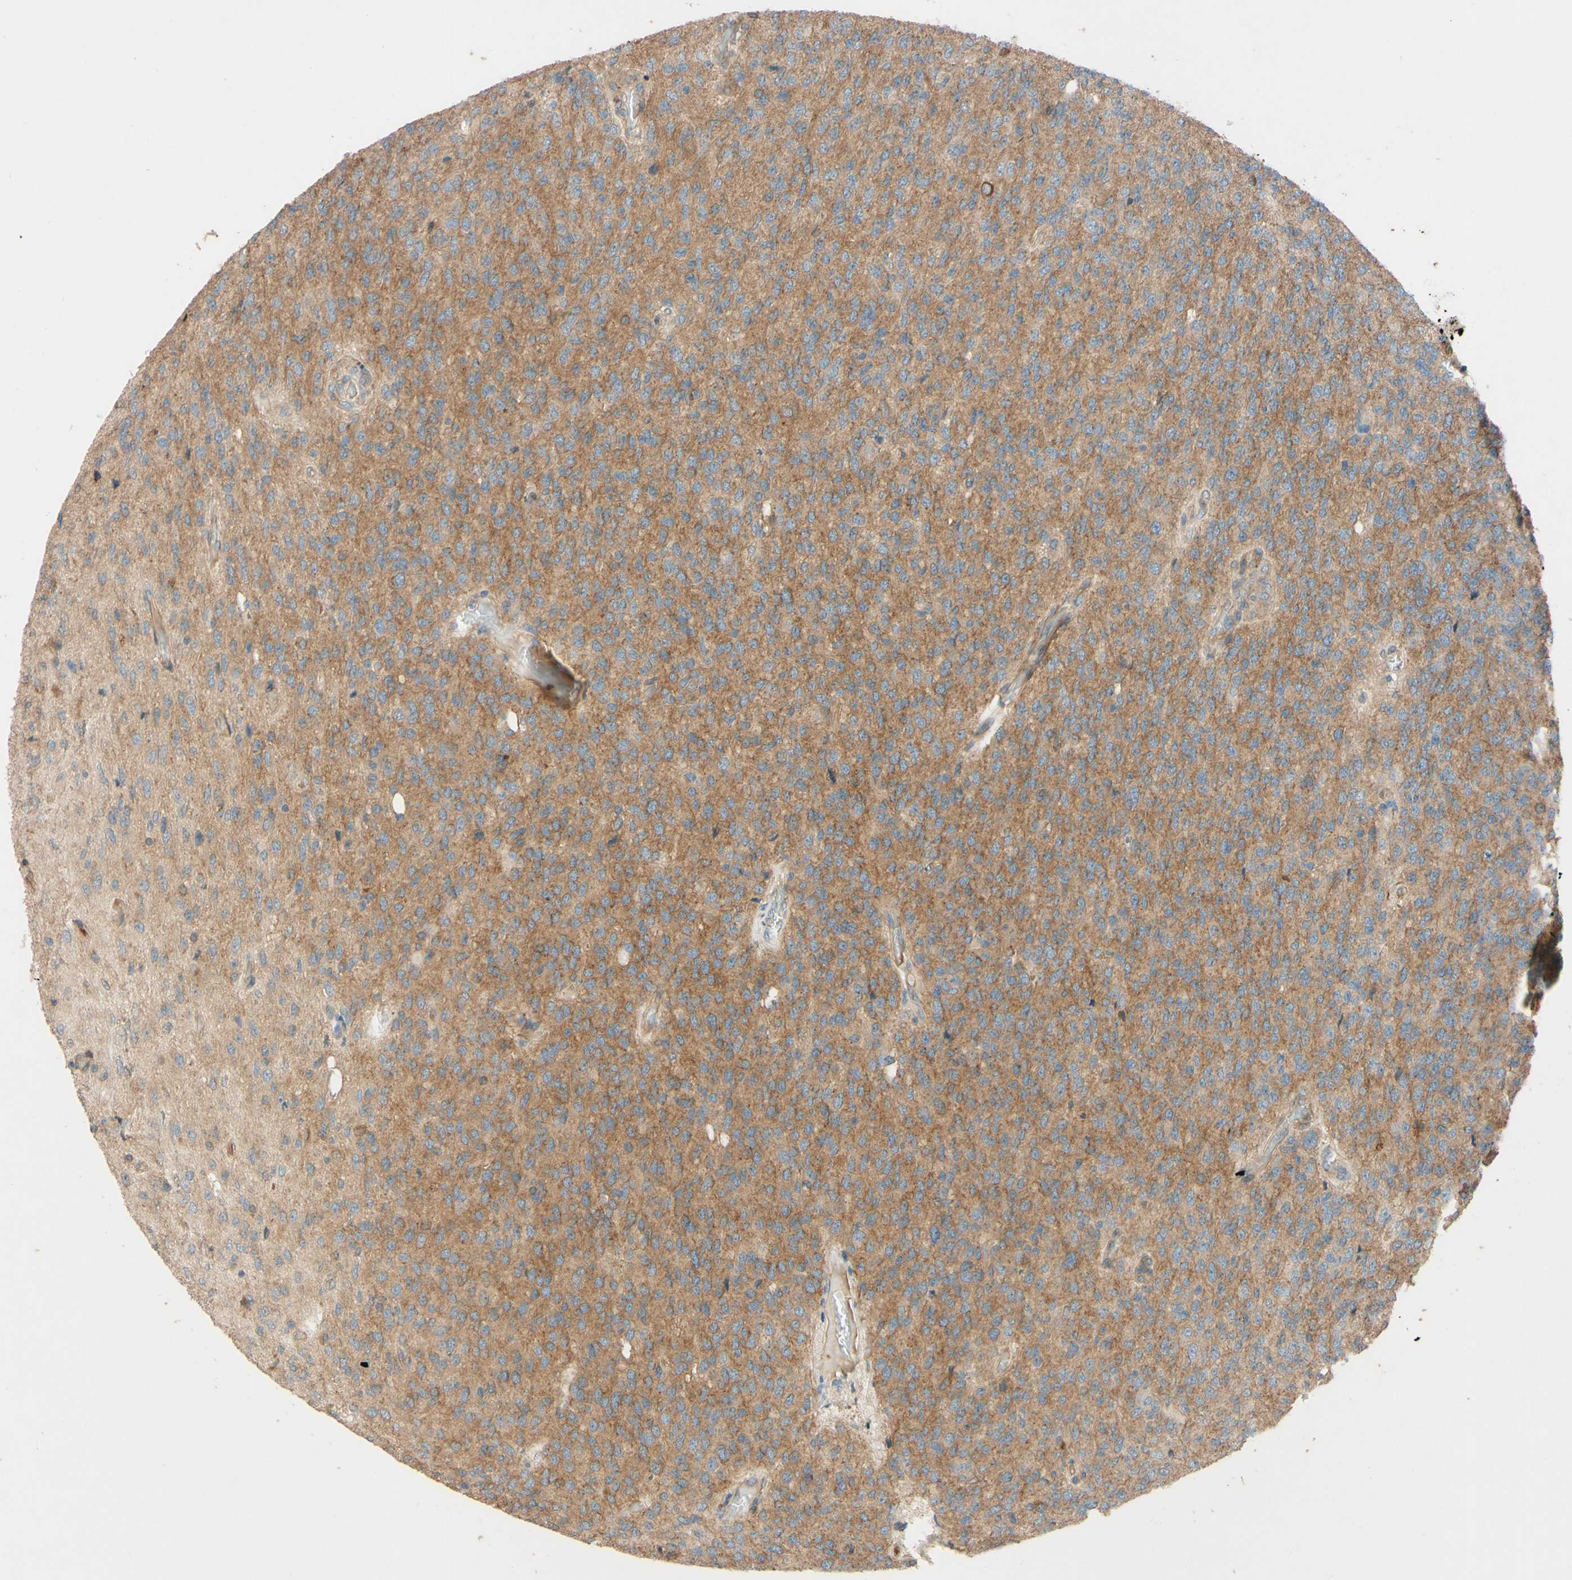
{"staining": {"intensity": "moderate", "quantity": ">75%", "location": "cytoplasmic/membranous"}, "tissue": "glioma", "cell_type": "Tumor cells", "image_type": "cancer", "snomed": [{"axis": "morphology", "description": "Glioma, malignant, High grade"}, {"axis": "topography", "description": "pancreas cauda"}], "caption": "The immunohistochemical stain highlights moderate cytoplasmic/membranous staining in tumor cells of malignant glioma (high-grade) tissue.", "gene": "PTPRU", "patient": {"sex": "male", "age": 60}}